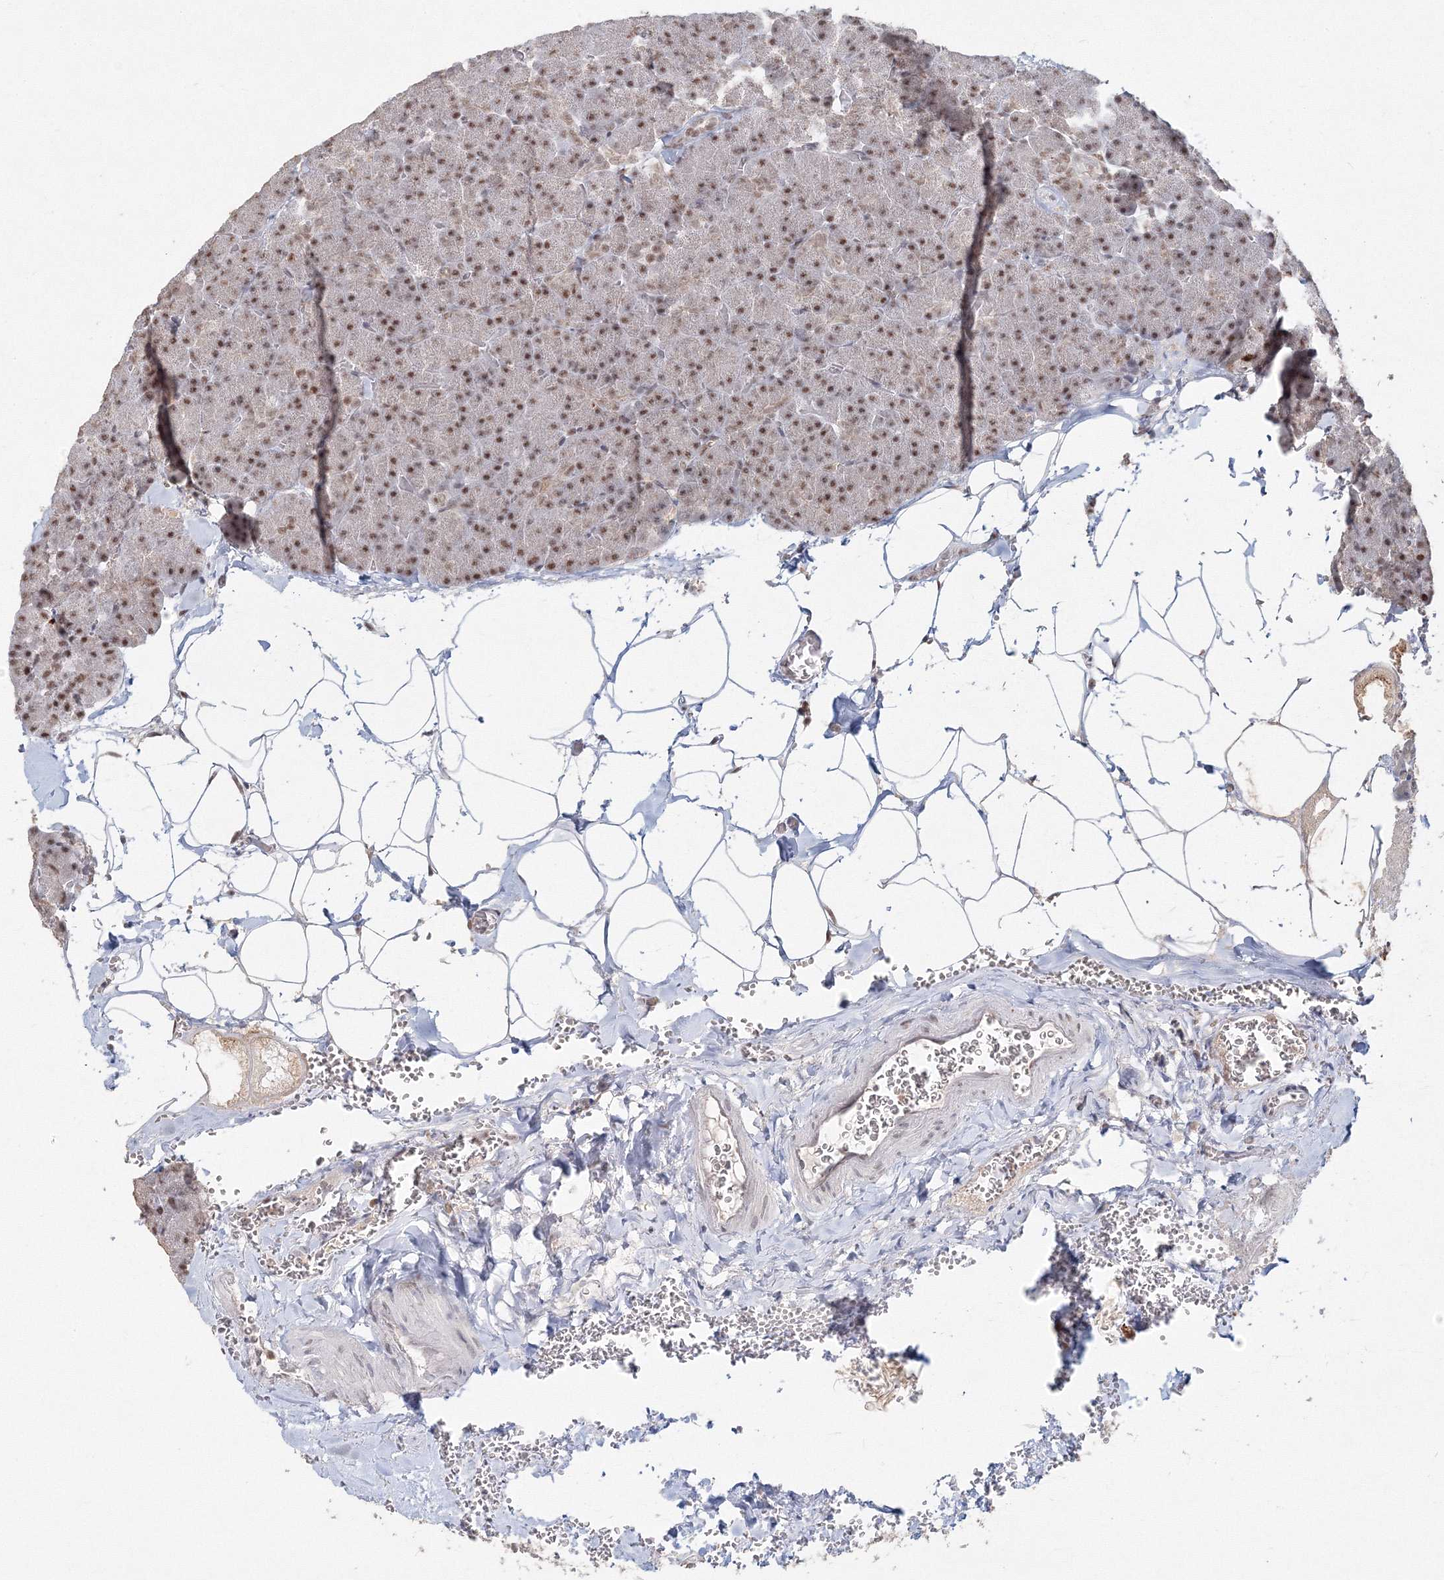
{"staining": {"intensity": "moderate", "quantity": ">75%", "location": "nuclear"}, "tissue": "pancreas", "cell_type": "Exocrine glandular cells", "image_type": "normal", "snomed": [{"axis": "morphology", "description": "Normal tissue, NOS"}, {"axis": "morphology", "description": "Carcinoid, malignant, NOS"}, {"axis": "topography", "description": "Pancreas"}], "caption": "This is a photomicrograph of immunohistochemistry staining of normal pancreas, which shows moderate expression in the nuclear of exocrine glandular cells.", "gene": "IWS1", "patient": {"sex": "female", "age": 35}}